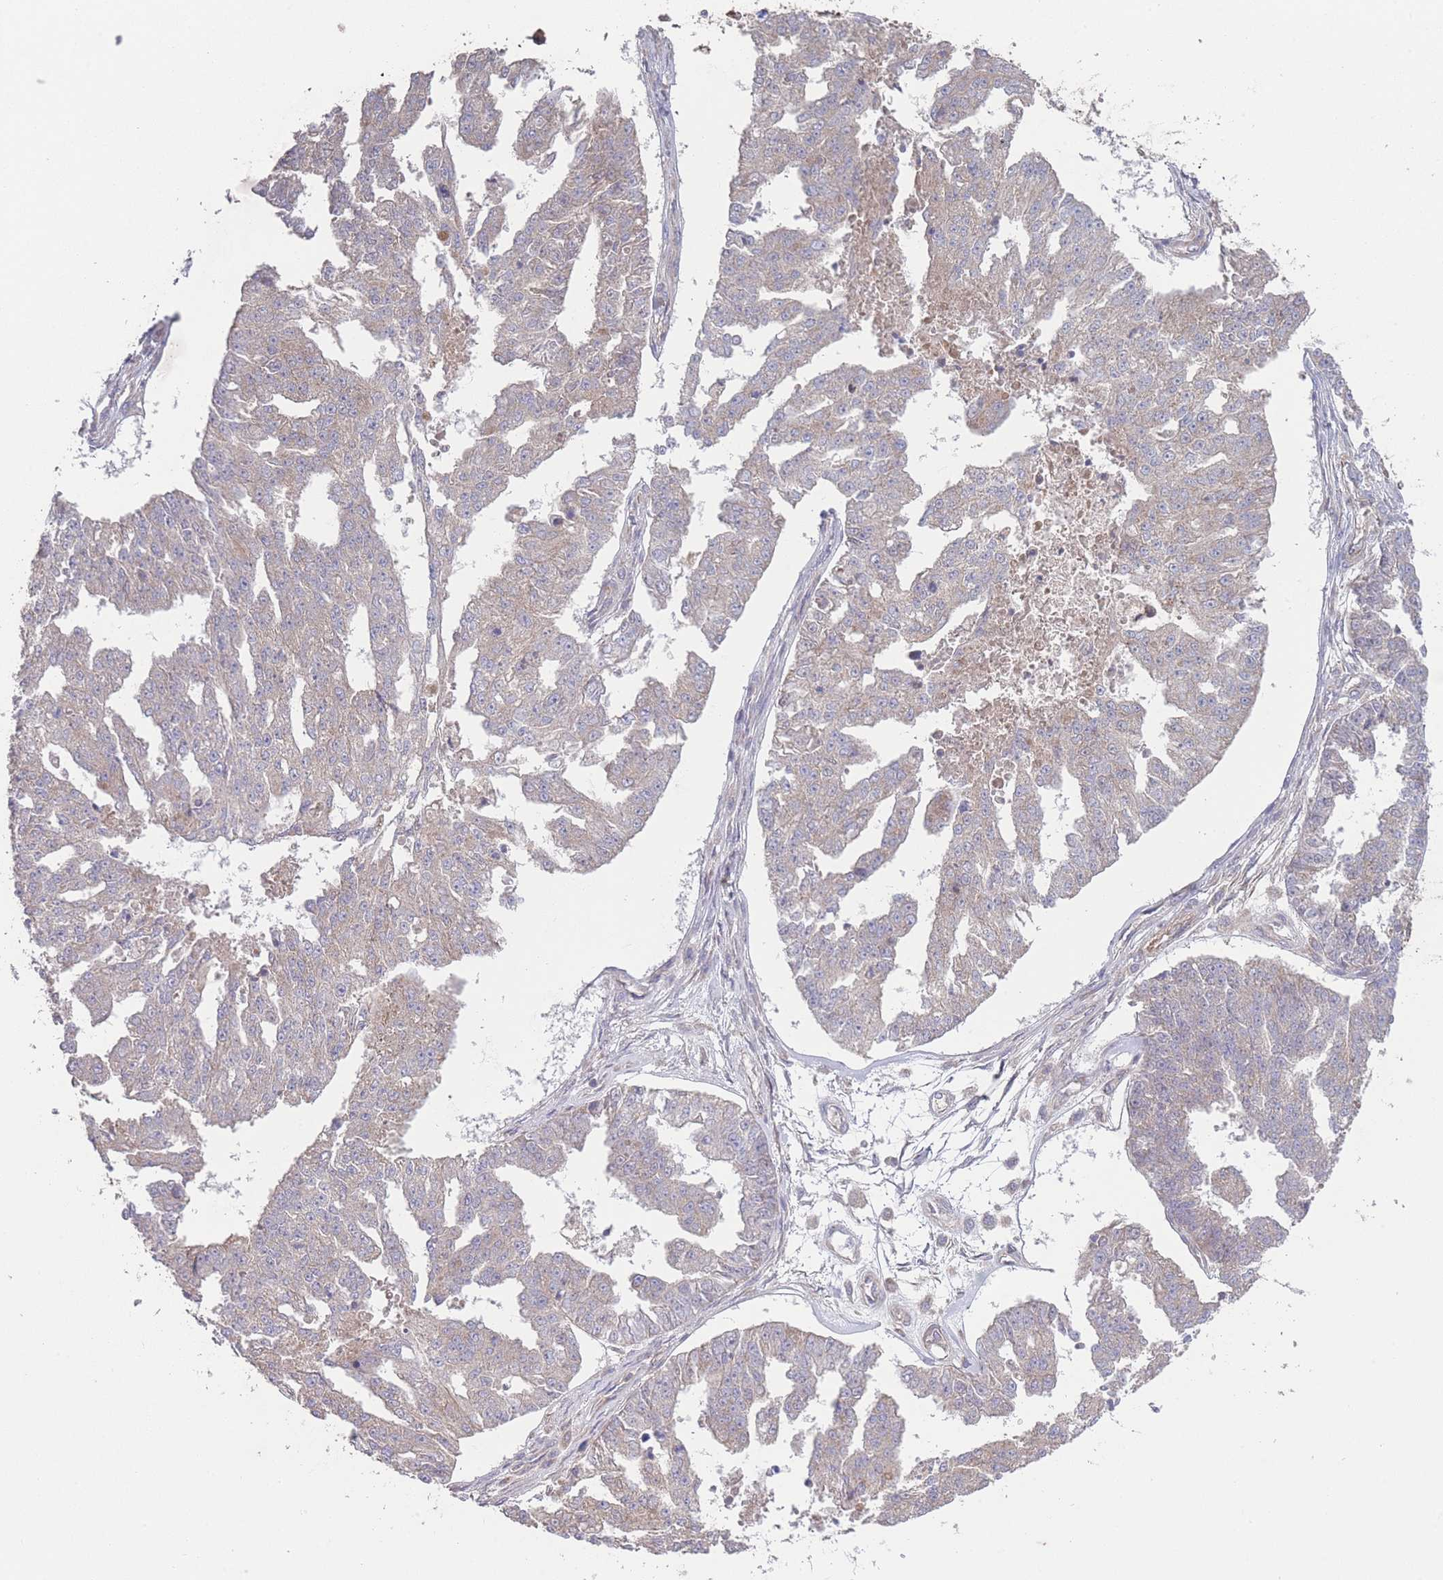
{"staining": {"intensity": "weak", "quantity": "<25%", "location": "cytoplasmic/membranous"}, "tissue": "ovarian cancer", "cell_type": "Tumor cells", "image_type": "cancer", "snomed": [{"axis": "morphology", "description": "Cystadenocarcinoma, serous, NOS"}, {"axis": "topography", "description": "Ovary"}], "caption": "Immunohistochemistry of serous cystadenocarcinoma (ovarian) reveals no expression in tumor cells. (Stains: DAB IHC with hematoxylin counter stain, Microscopy: brightfield microscopy at high magnification).", "gene": "PXMP4", "patient": {"sex": "female", "age": 58}}